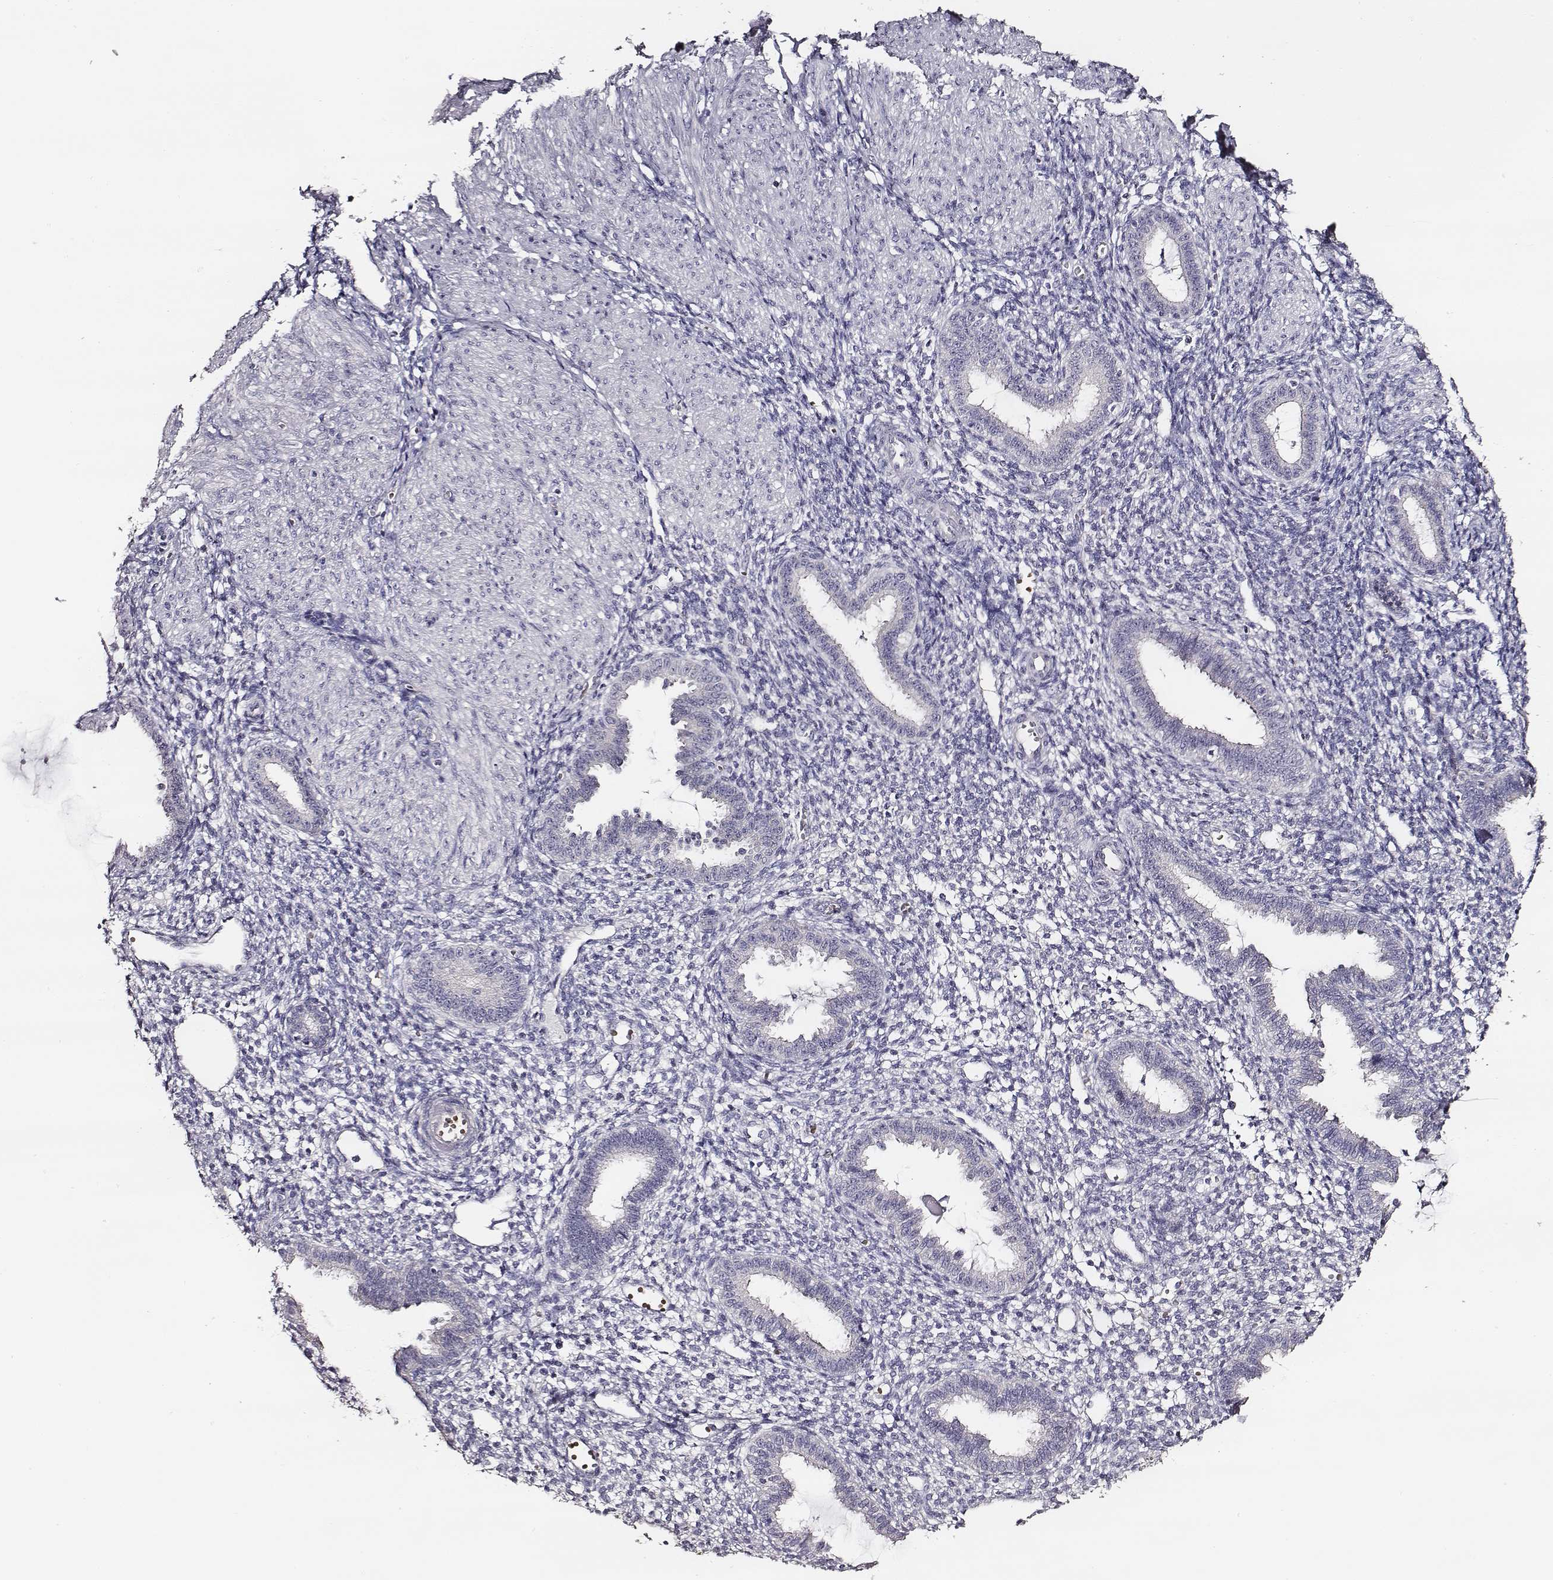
{"staining": {"intensity": "negative", "quantity": "none", "location": "none"}, "tissue": "endometrium", "cell_type": "Cells in endometrial stroma", "image_type": "normal", "snomed": [{"axis": "morphology", "description": "Normal tissue, NOS"}, {"axis": "topography", "description": "Endometrium"}], "caption": "IHC micrograph of normal endometrium stained for a protein (brown), which demonstrates no staining in cells in endometrial stroma. The staining is performed using DAB brown chromogen with nuclei counter-stained in using hematoxylin.", "gene": "AADAT", "patient": {"sex": "female", "age": 36}}